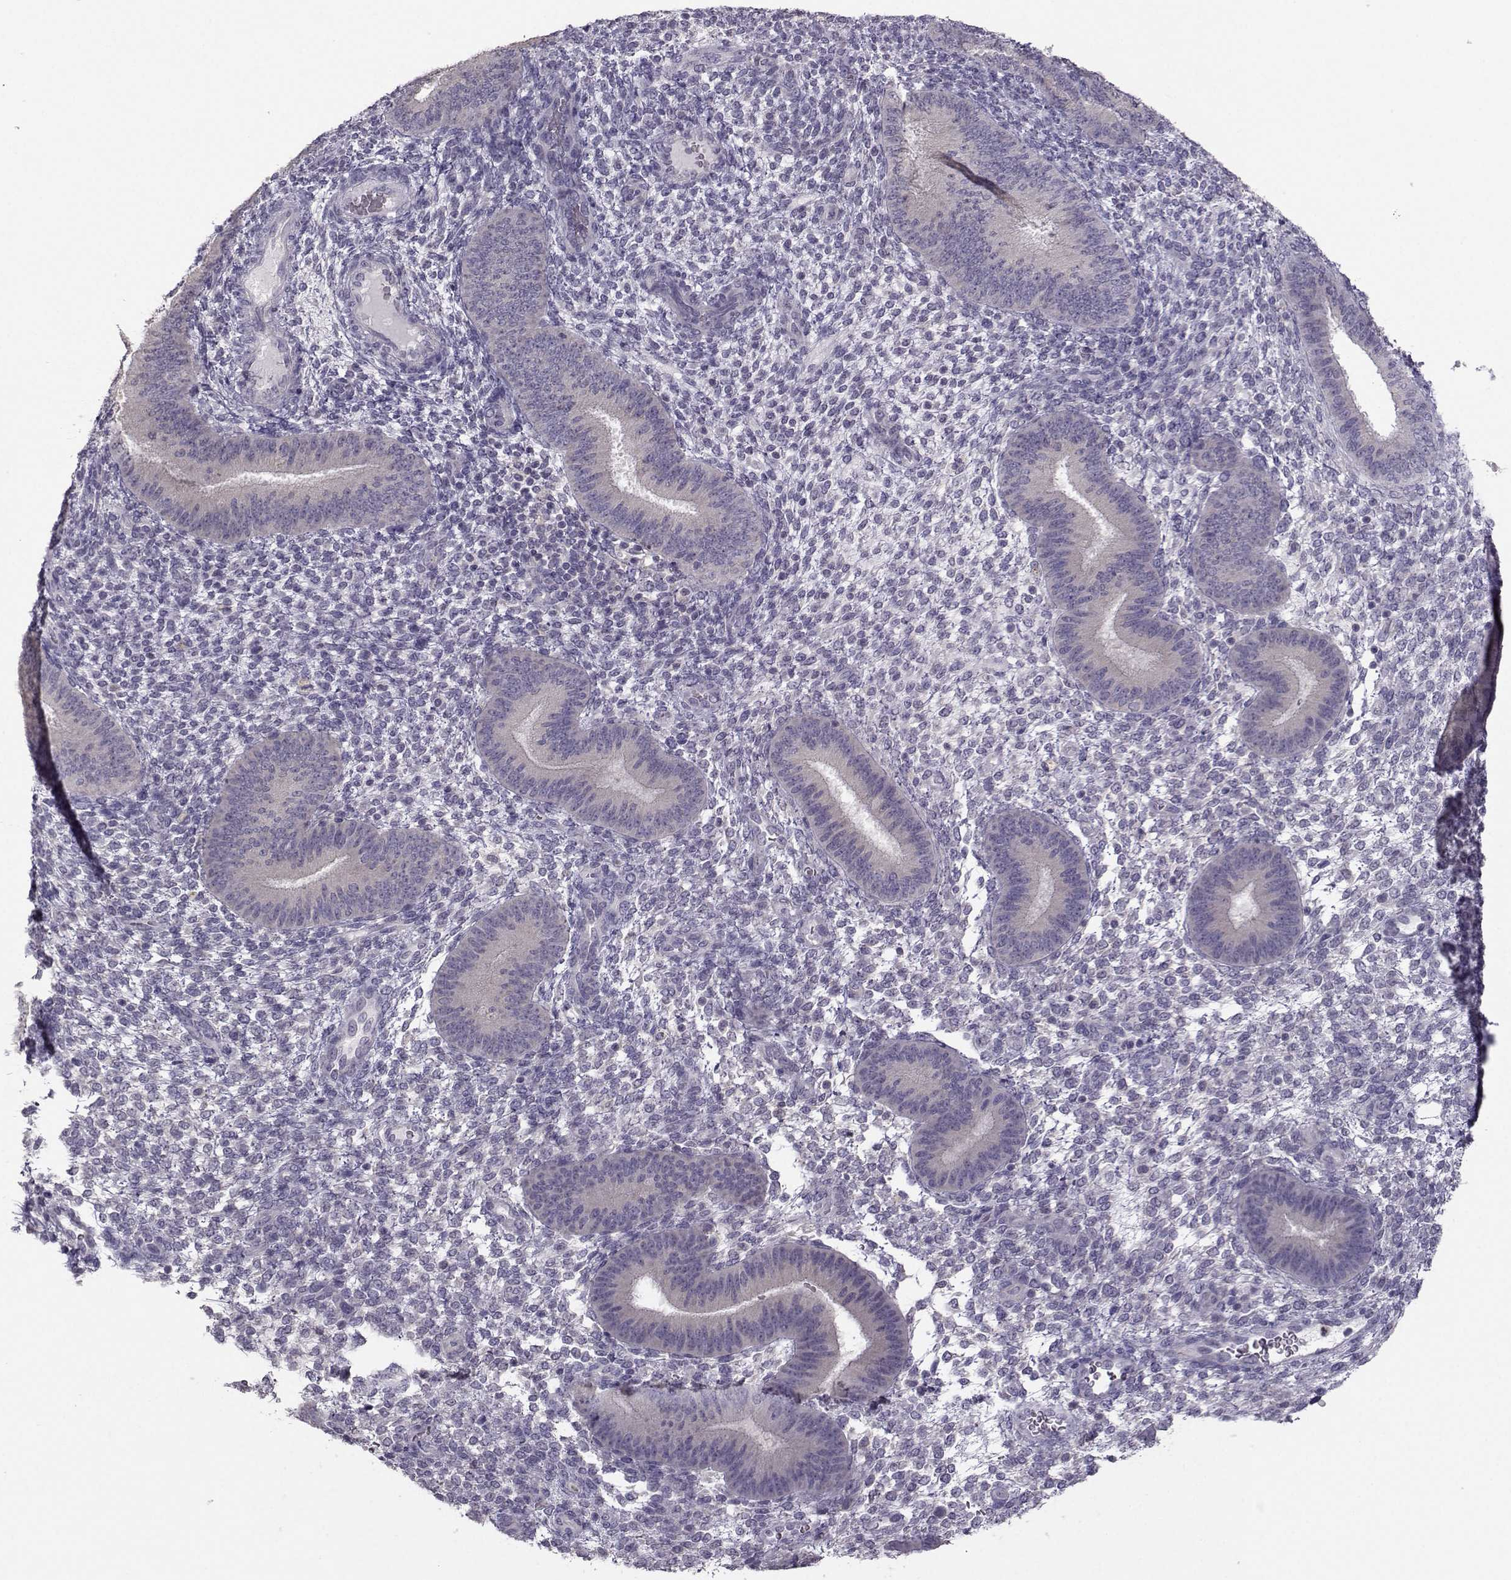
{"staining": {"intensity": "negative", "quantity": "none", "location": "none"}, "tissue": "endometrium", "cell_type": "Cells in endometrial stroma", "image_type": "normal", "snomed": [{"axis": "morphology", "description": "Normal tissue, NOS"}, {"axis": "topography", "description": "Endometrium"}], "caption": "An IHC image of normal endometrium is shown. There is no staining in cells in endometrial stroma of endometrium. (IHC, brightfield microscopy, high magnification).", "gene": "FCAMR", "patient": {"sex": "female", "age": 39}}